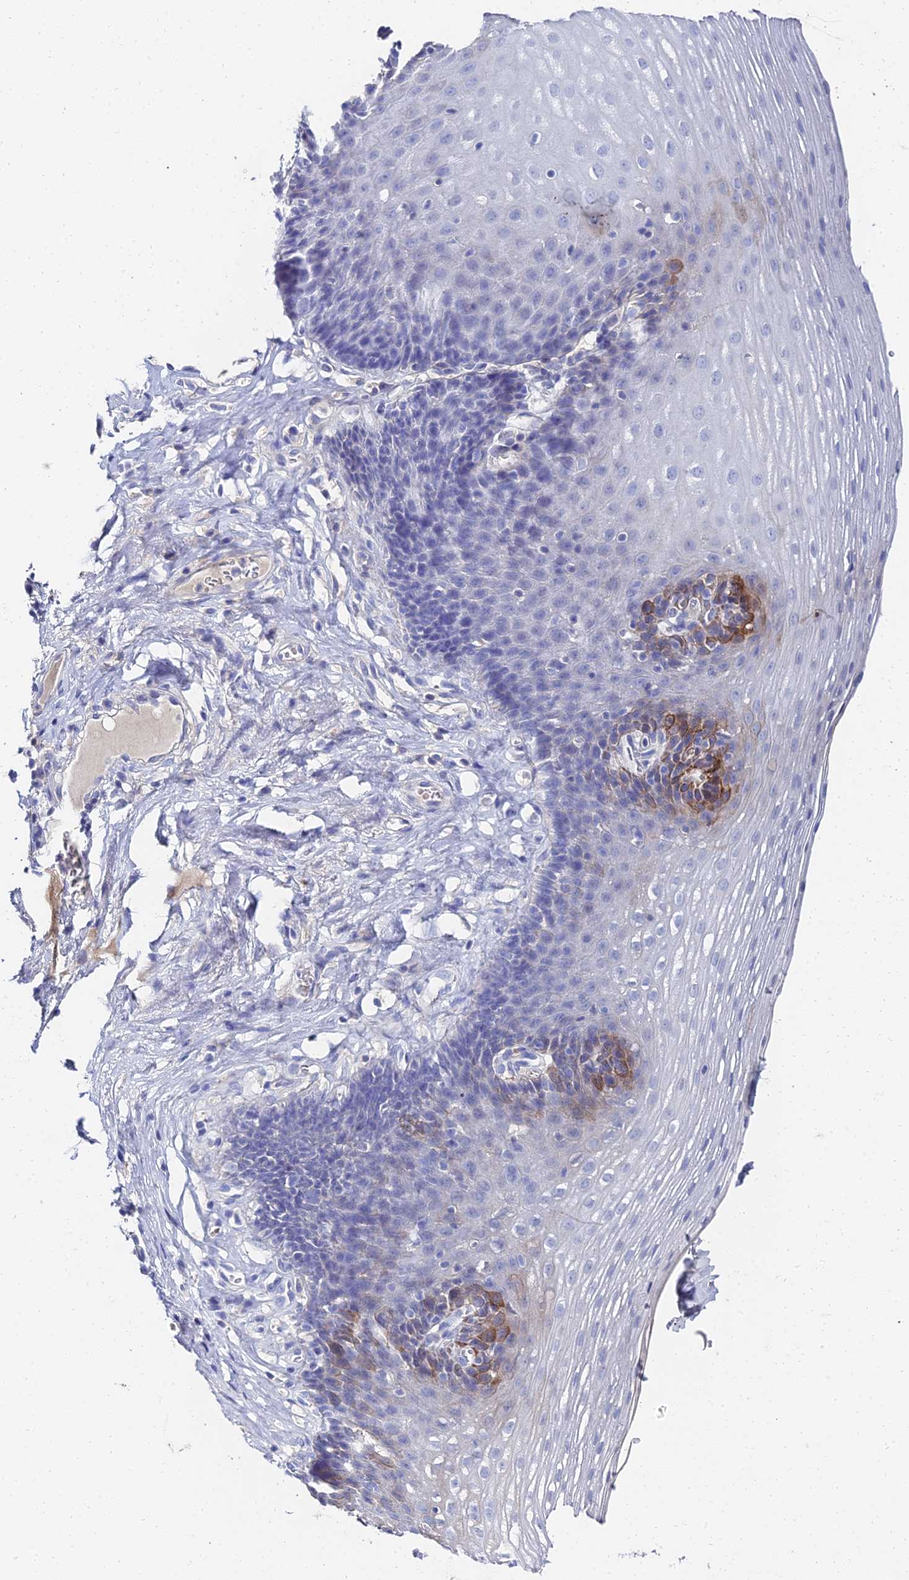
{"staining": {"intensity": "moderate", "quantity": "<25%", "location": "cytoplasmic/membranous"}, "tissue": "esophagus", "cell_type": "Squamous epithelial cells", "image_type": "normal", "snomed": [{"axis": "morphology", "description": "Normal tissue, NOS"}, {"axis": "topography", "description": "Esophagus"}], "caption": "Immunohistochemical staining of benign esophagus displays moderate cytoplasmic/membranous protein positivity in approximately <25% of squamous epithelial cells. (DAB = brown stain, brightfield microscopy at high magnification).", "gene": "KRT17", "patient": {"sex": "female", "age": 66}}